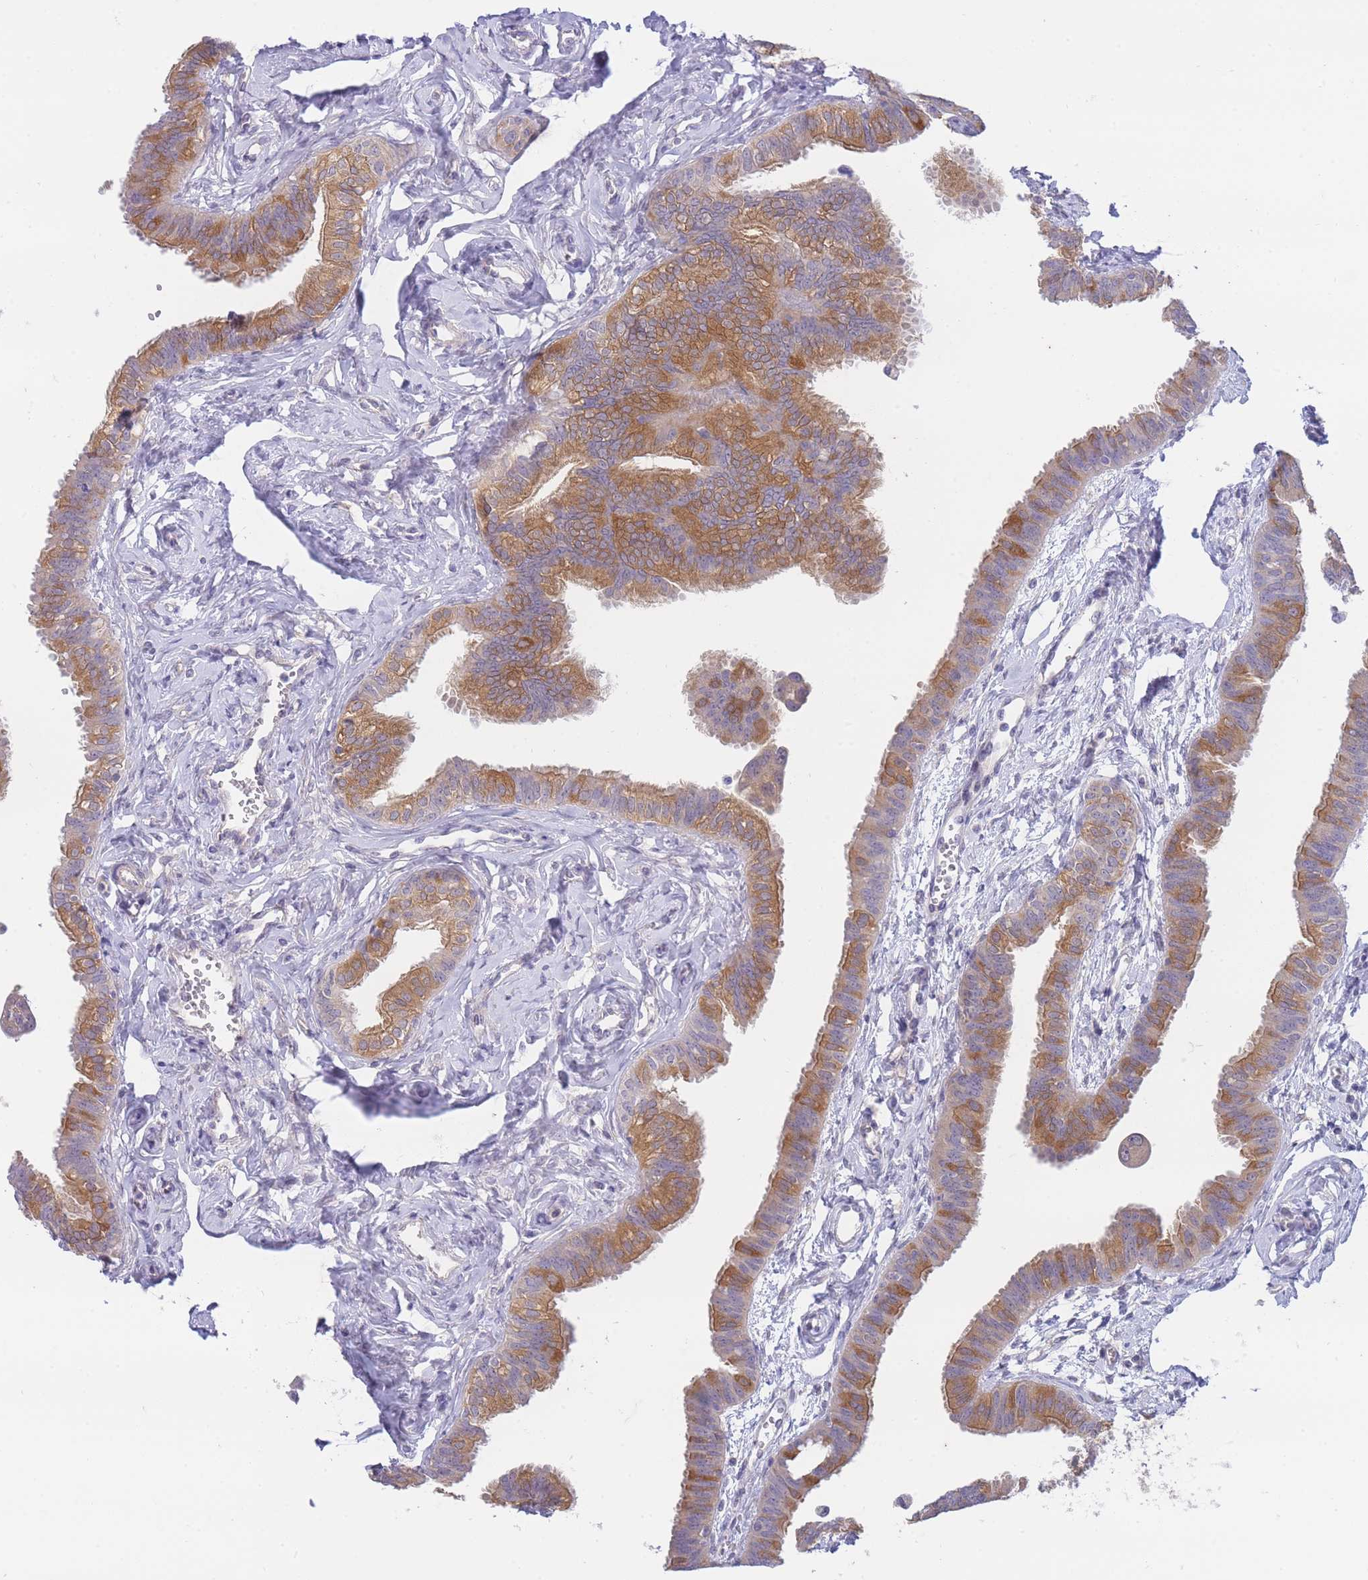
{"staining": {"intensity": "moderate", "quantity": ">75%", "location": "cytoplasmic/membranous"}, "tissue": "fallopian tube", "cell_type": "Glandular cells", "image_type": "normal", "snomed": [{"axis": "morphology", "description": "Normal tissue, NOS"}, {"axis": "morphology", "description": "Carcinoma, NOS"}, {"axis": "topography", "description": "Fallopian tube"}, {"axis": "topography", "description": "Ovary"}], "caption": "Protein staining by immunohistochemistry displays moderate cytoplasmic/membranous expression in approximately >75% of glandular cells in benign fallopian tube.", "gene": "SUGT1", "patient": {"sex": "female", "age": 59}}